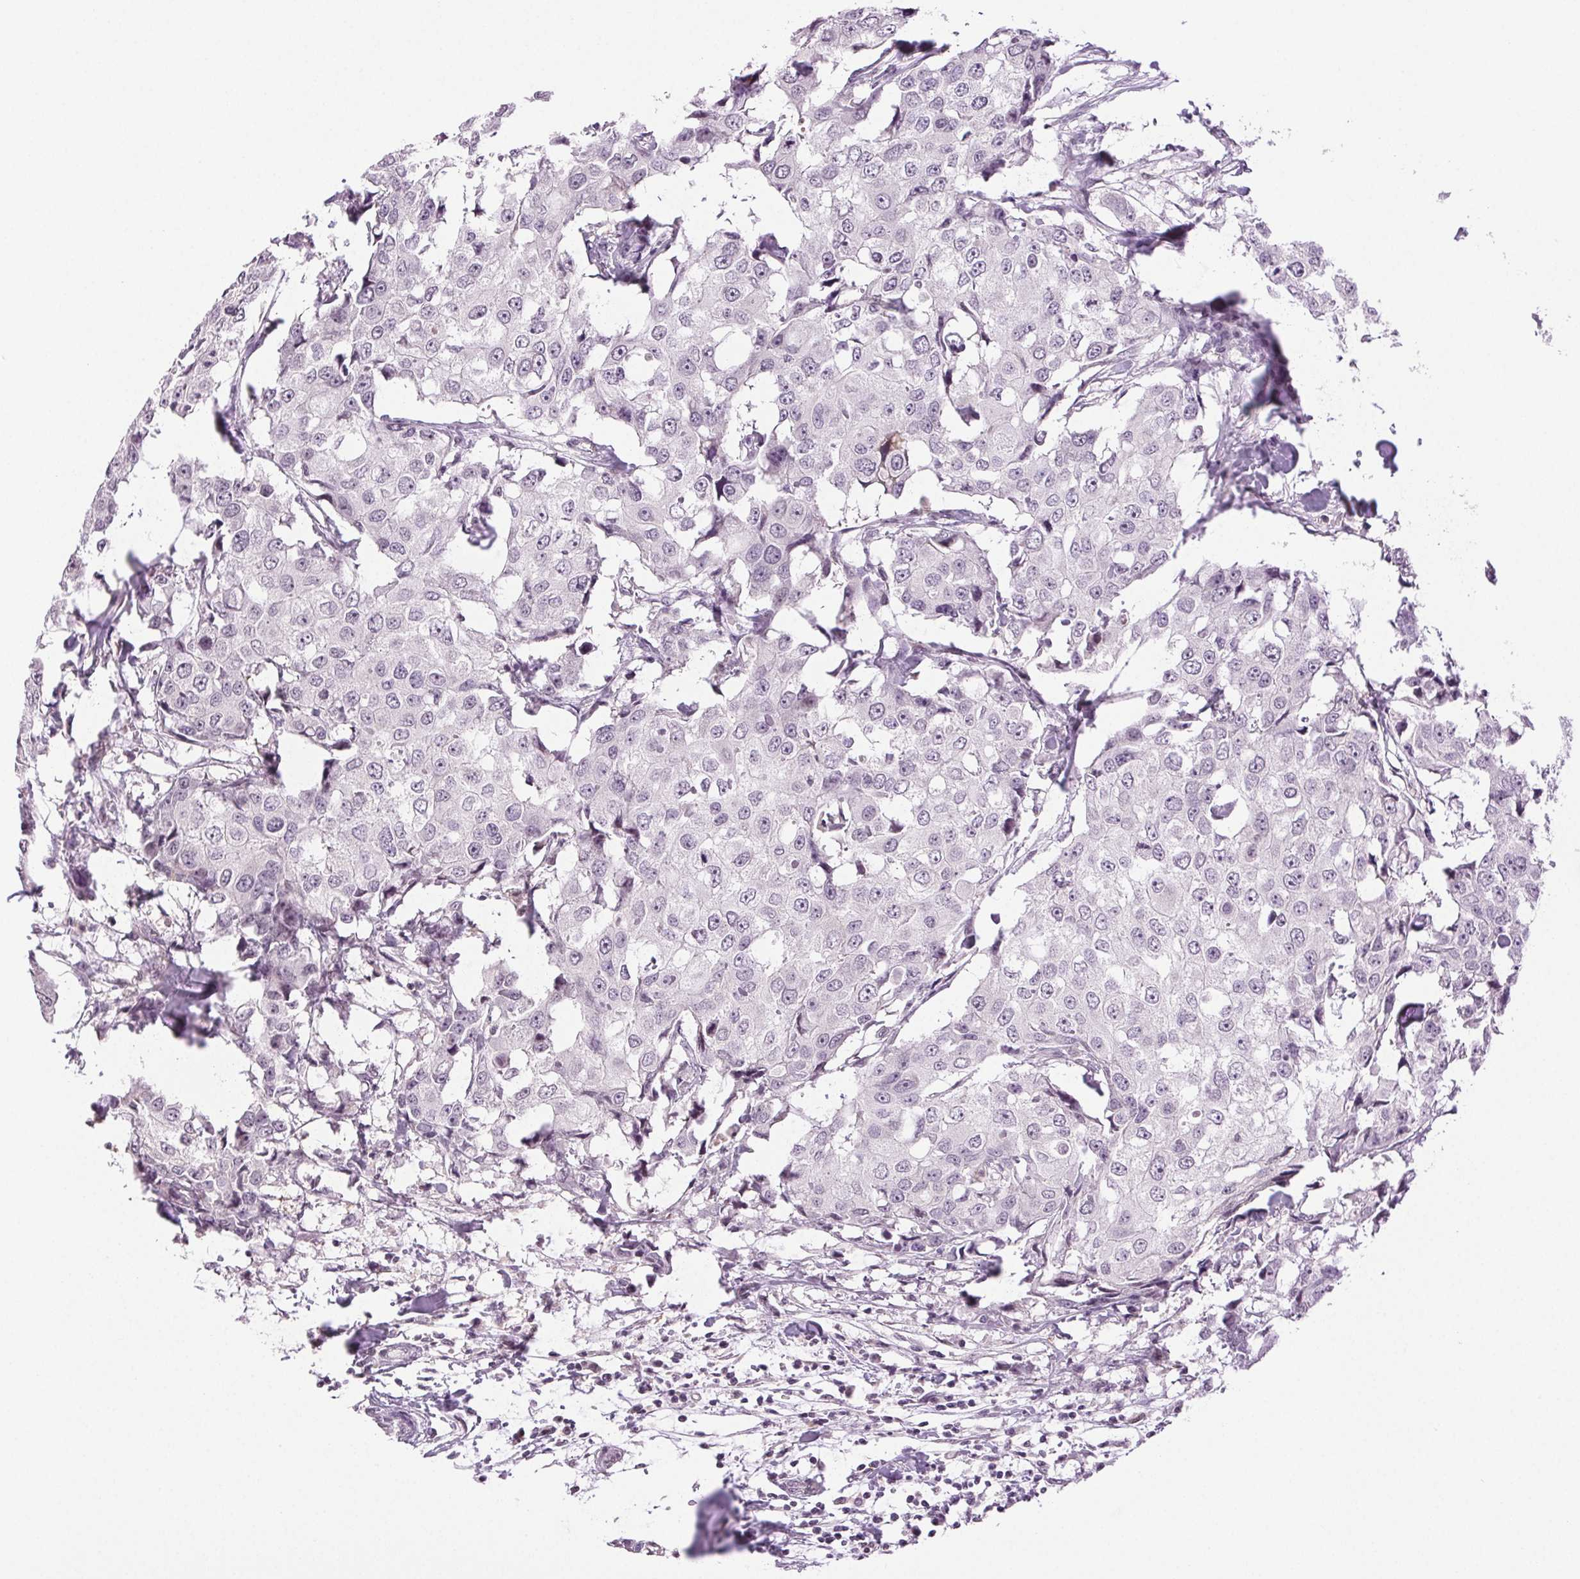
{"staining": {"intensity": "negative", "quantity": "none", "location": "none"}, "tissue": "breast cancer", "cell_type": "Tumor cells", "image_type": "cancer", "snomed": [{"axis": "morphology", "description": "Duct carcinoma"}, {"axis": "topography", "description": "Breast"}], "caption": "An IHC micrograph of invasive ductal carcinoma (breast) is shown. There is no staining in tumor cells of invasive ductal carcinoma (breast).", "gene": "TNNT3", "patient": {"sex": "female", "age": 27}}